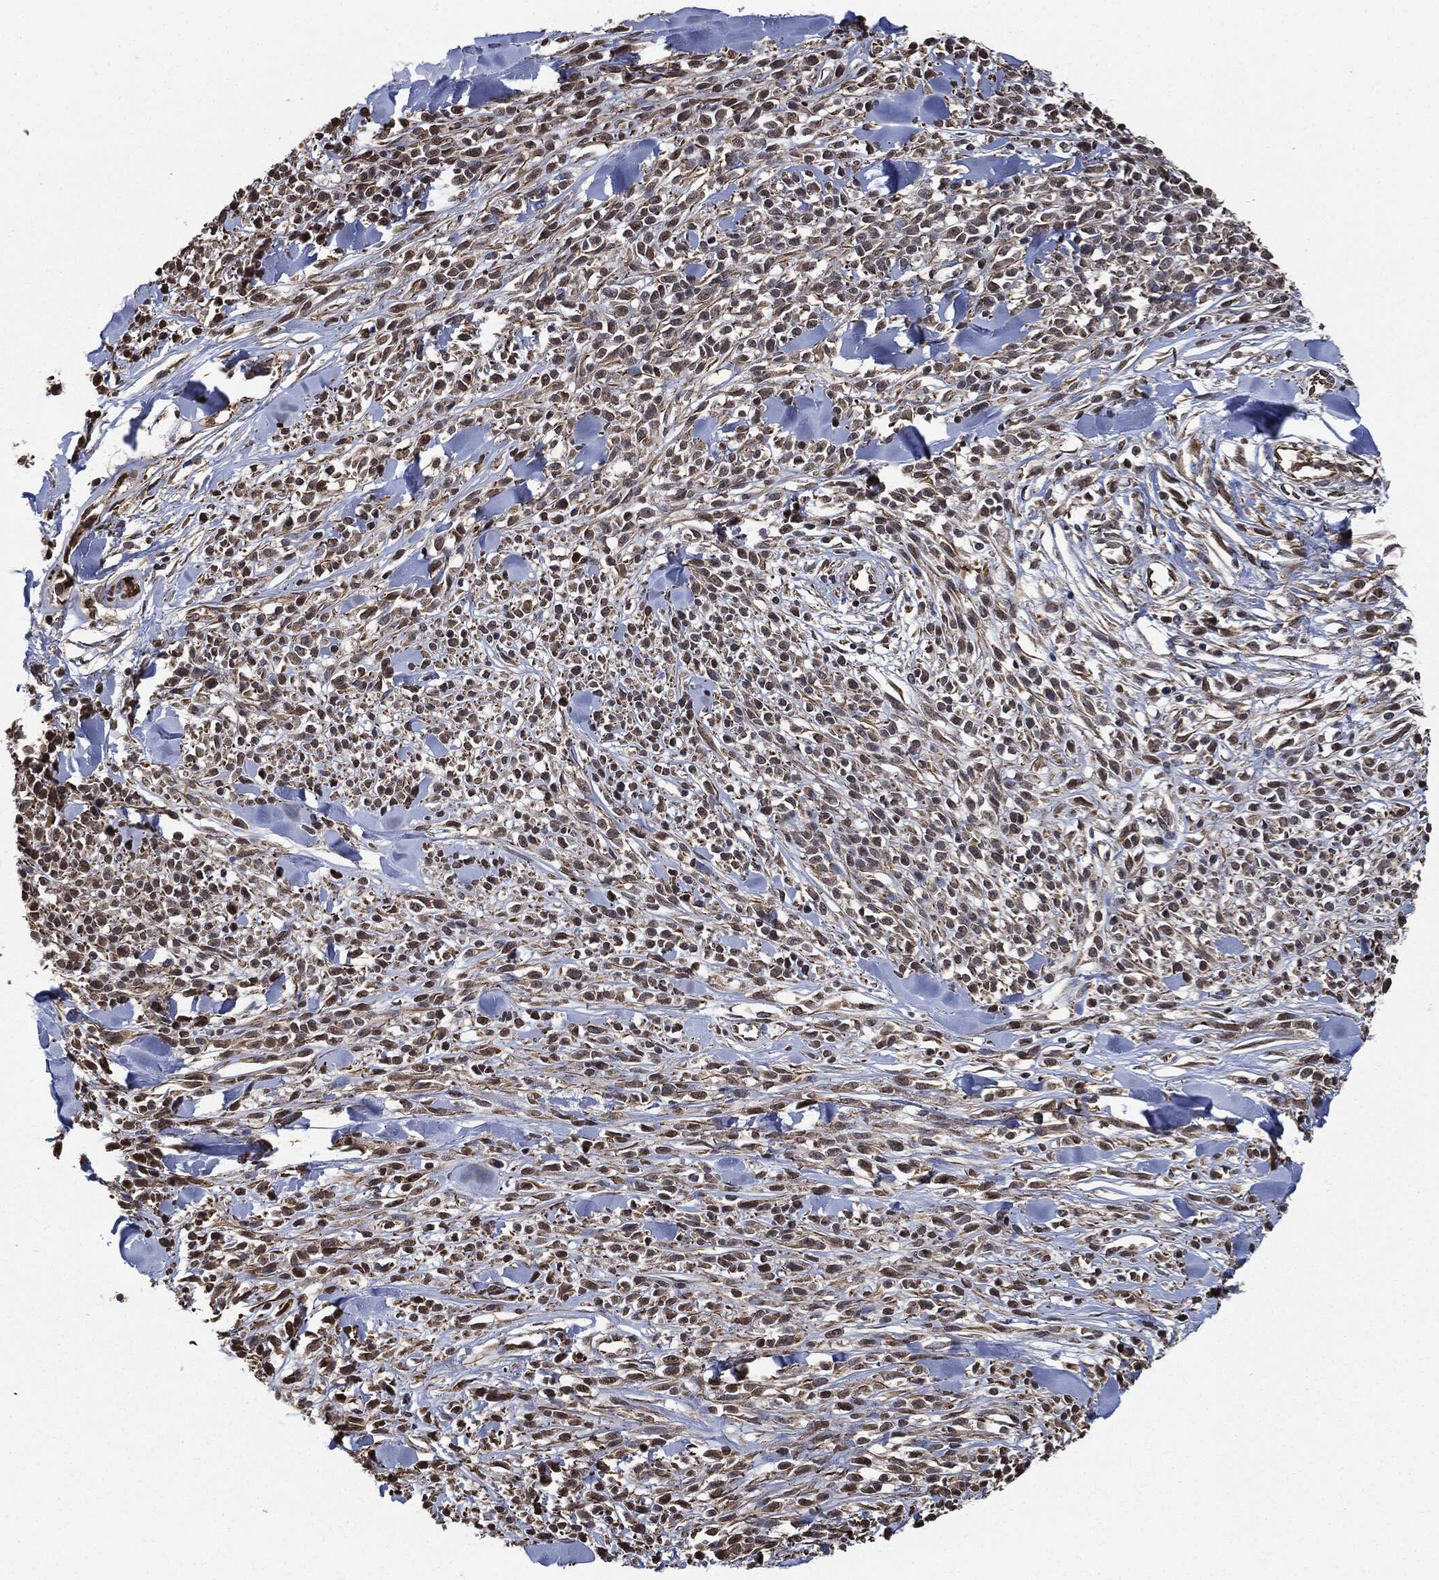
{"staining": {"intensity": "negative", "quantity": "none", "location": "none"}, "tissue": "melanoma", "cell_type": "Tumor cells", "image_type": "cancer", "snomed": [{"axis": "morphology", "description": "Malignant melanoma, NOS"}, {"axis": "topography", "description": "Skin"}, {"axis": "topography", "description": "Skin of trunk"}], "caption": "Malignant melanoma was stained to show a protein in brown. There is no significant staining in tumor cells.", "gene": "S100A9", "patient": {"sex": "male", "age": 74}}